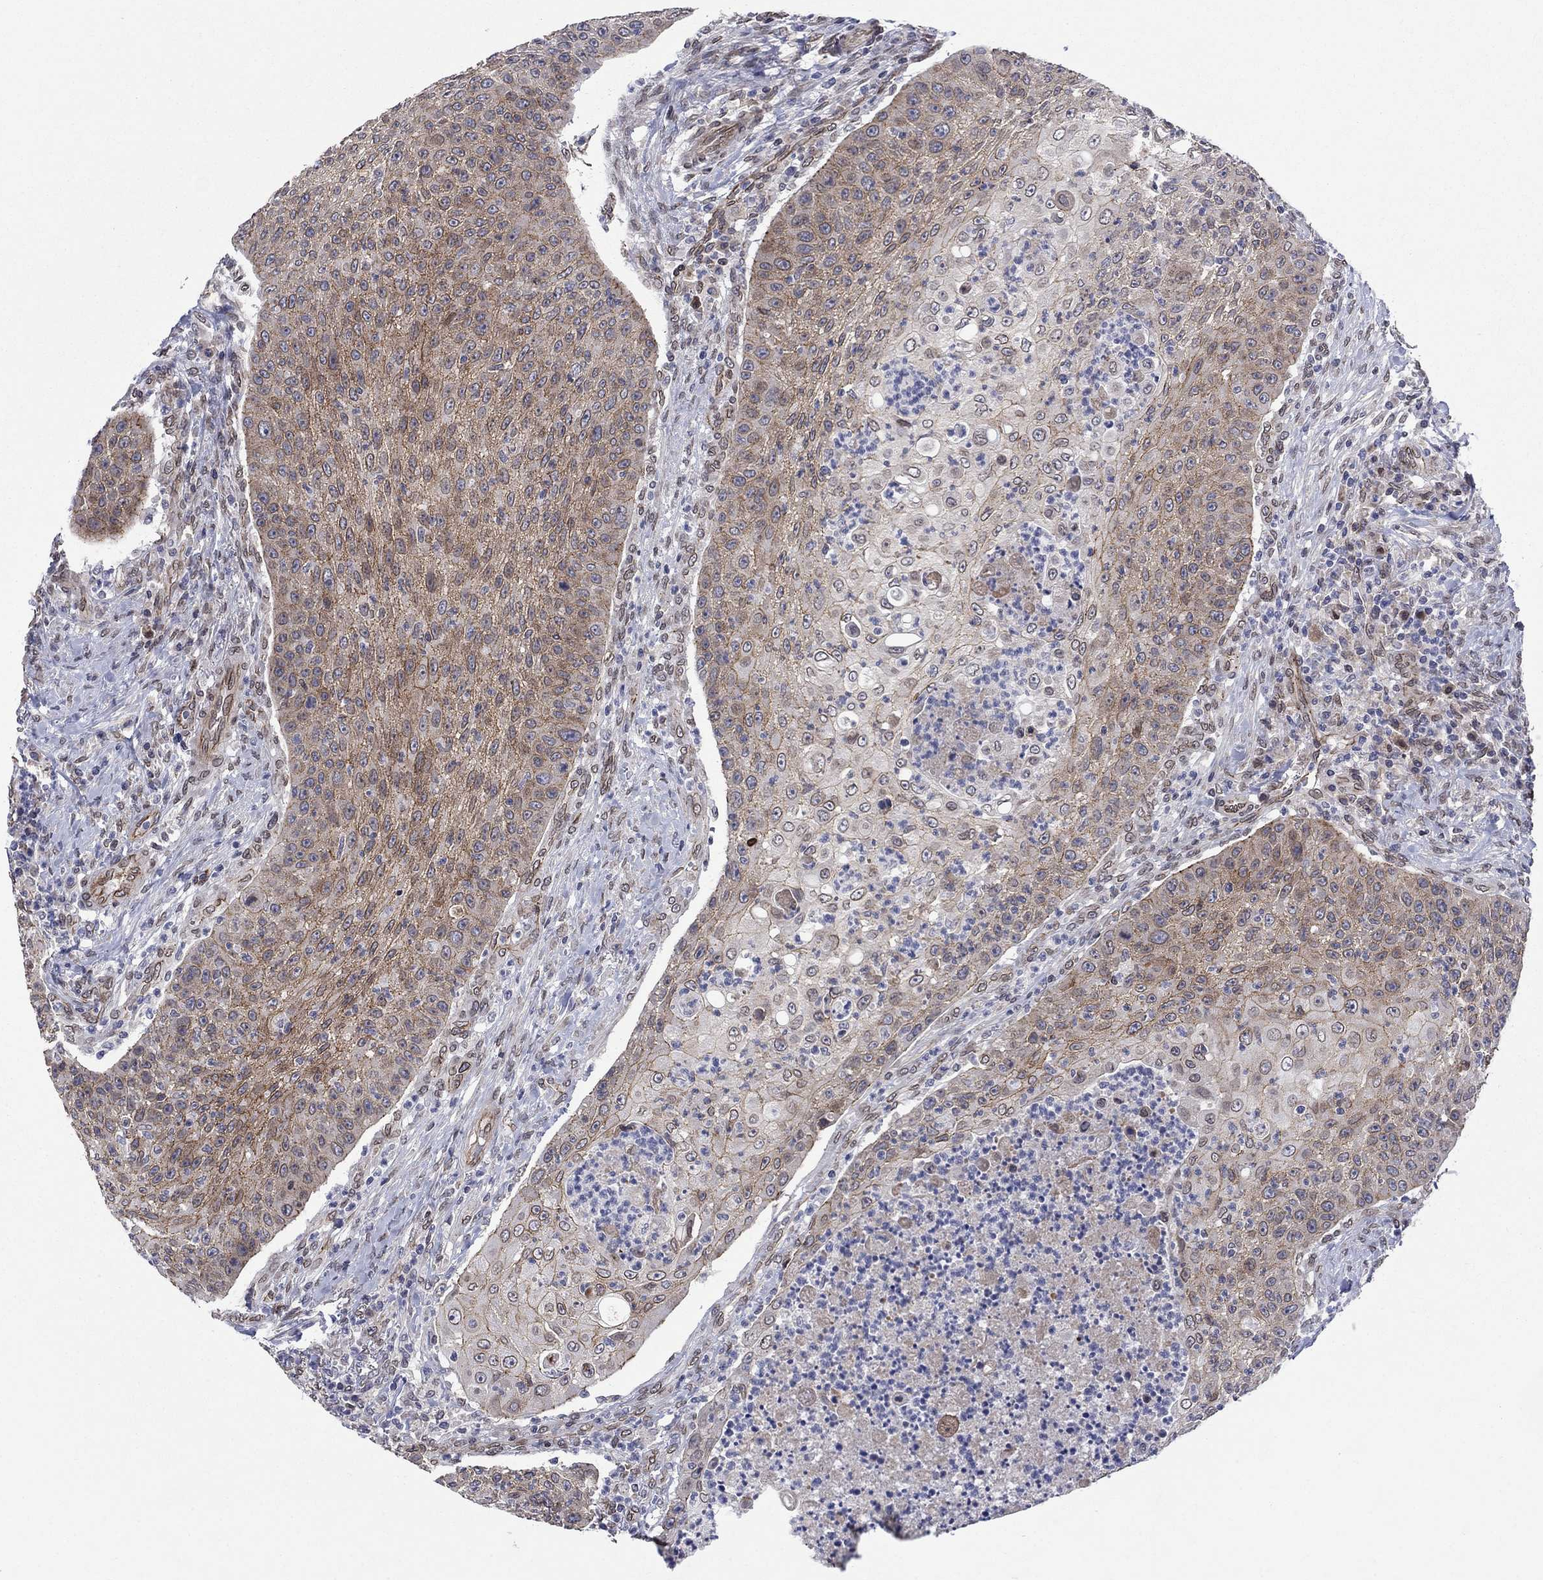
{"staining": {"intensity": "moderate", "quantity": "25%-75%", "location": "cytoplasmic/membranous"}, "tissue": "head and neck cancer", "cell_type": "Tumor cells", "image_type": "cancer", "snomed": [{"axis": "morphology", "description": "Squamous cell carcinoma, NOS"}, {"axis": "topography", "description": "Head-Neck"}], "caption": "Protein expression by immunohistochemistry demonstrates moderate cytoplasmic/membranous expression in about 25%-75% of tumor cells in head and neck squamous cell carcinoma. (DAB IHC with brightfield microscopy, high magnification).", "gene": "EMC9", "patient": {"sex": "male", "age": 69}}